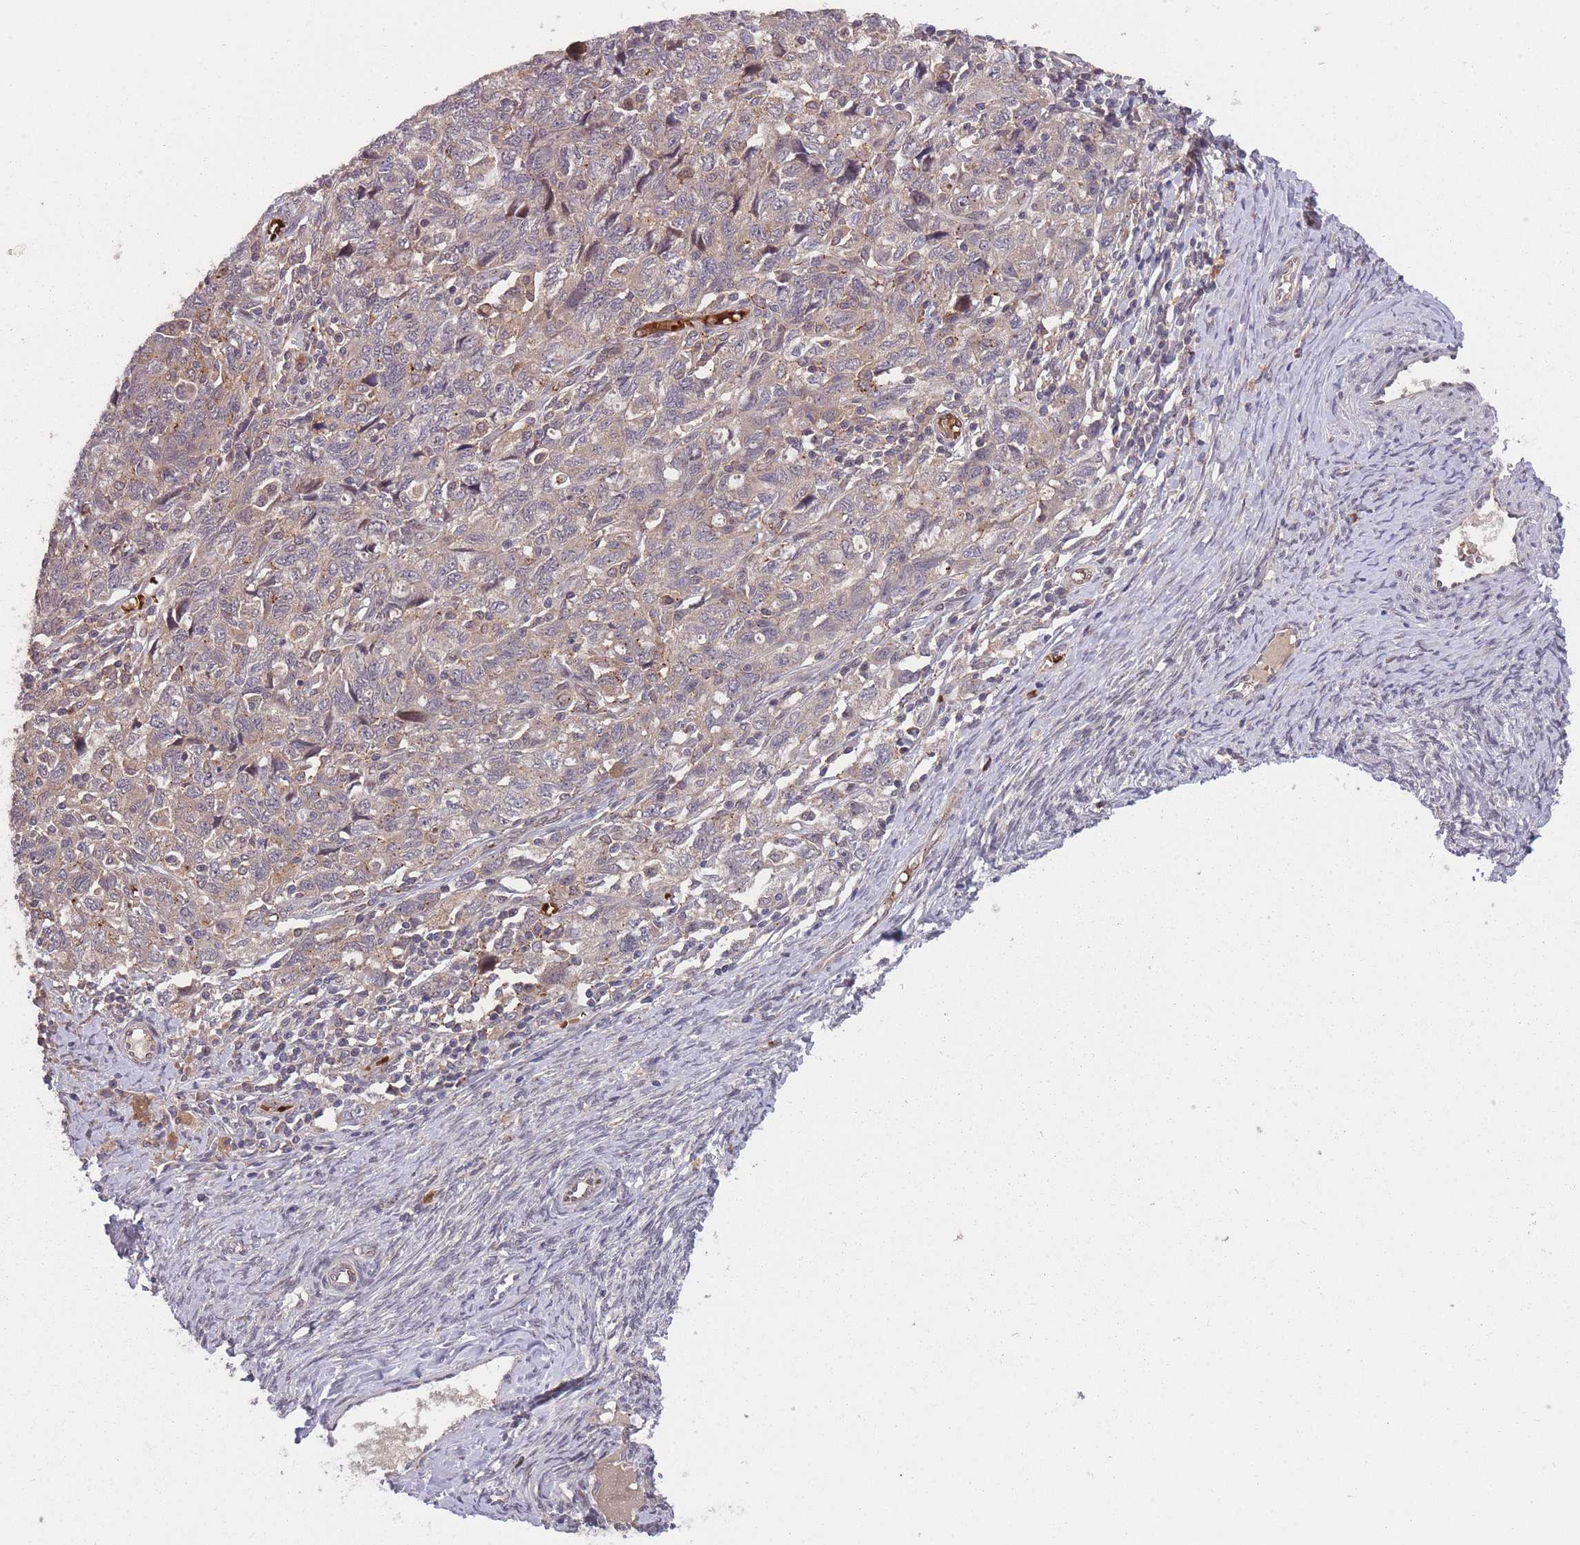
{"staining": {"intensity": "moderate", "quantity": "25%-75%", "location": "cytoplasmic/membranous"}, "tissue": "ovarian cancer", "cell_type": "Tumor cells", "image_type": "cancer", "snomed": [{"axis": "morphology", "description": "Carcinoma, NOS"}, {"axis": "morphology", "description": "Cystadenocarcinoma, serous, NOS"}, {"axis": "topography", "description": "Ovary"}], "caption": "IHC micrograph of neoplastic tissue: ovarian cancer stained using immunohistochemistry exhibits medium levels of moderate protein expression localized specifically in the cytoplasmic/membranous of tumor cells, appearing as a cytoplasmic/membranous brown color.", "gene": "SECTM1", "patient": {"sex": "female", "age": 69}}